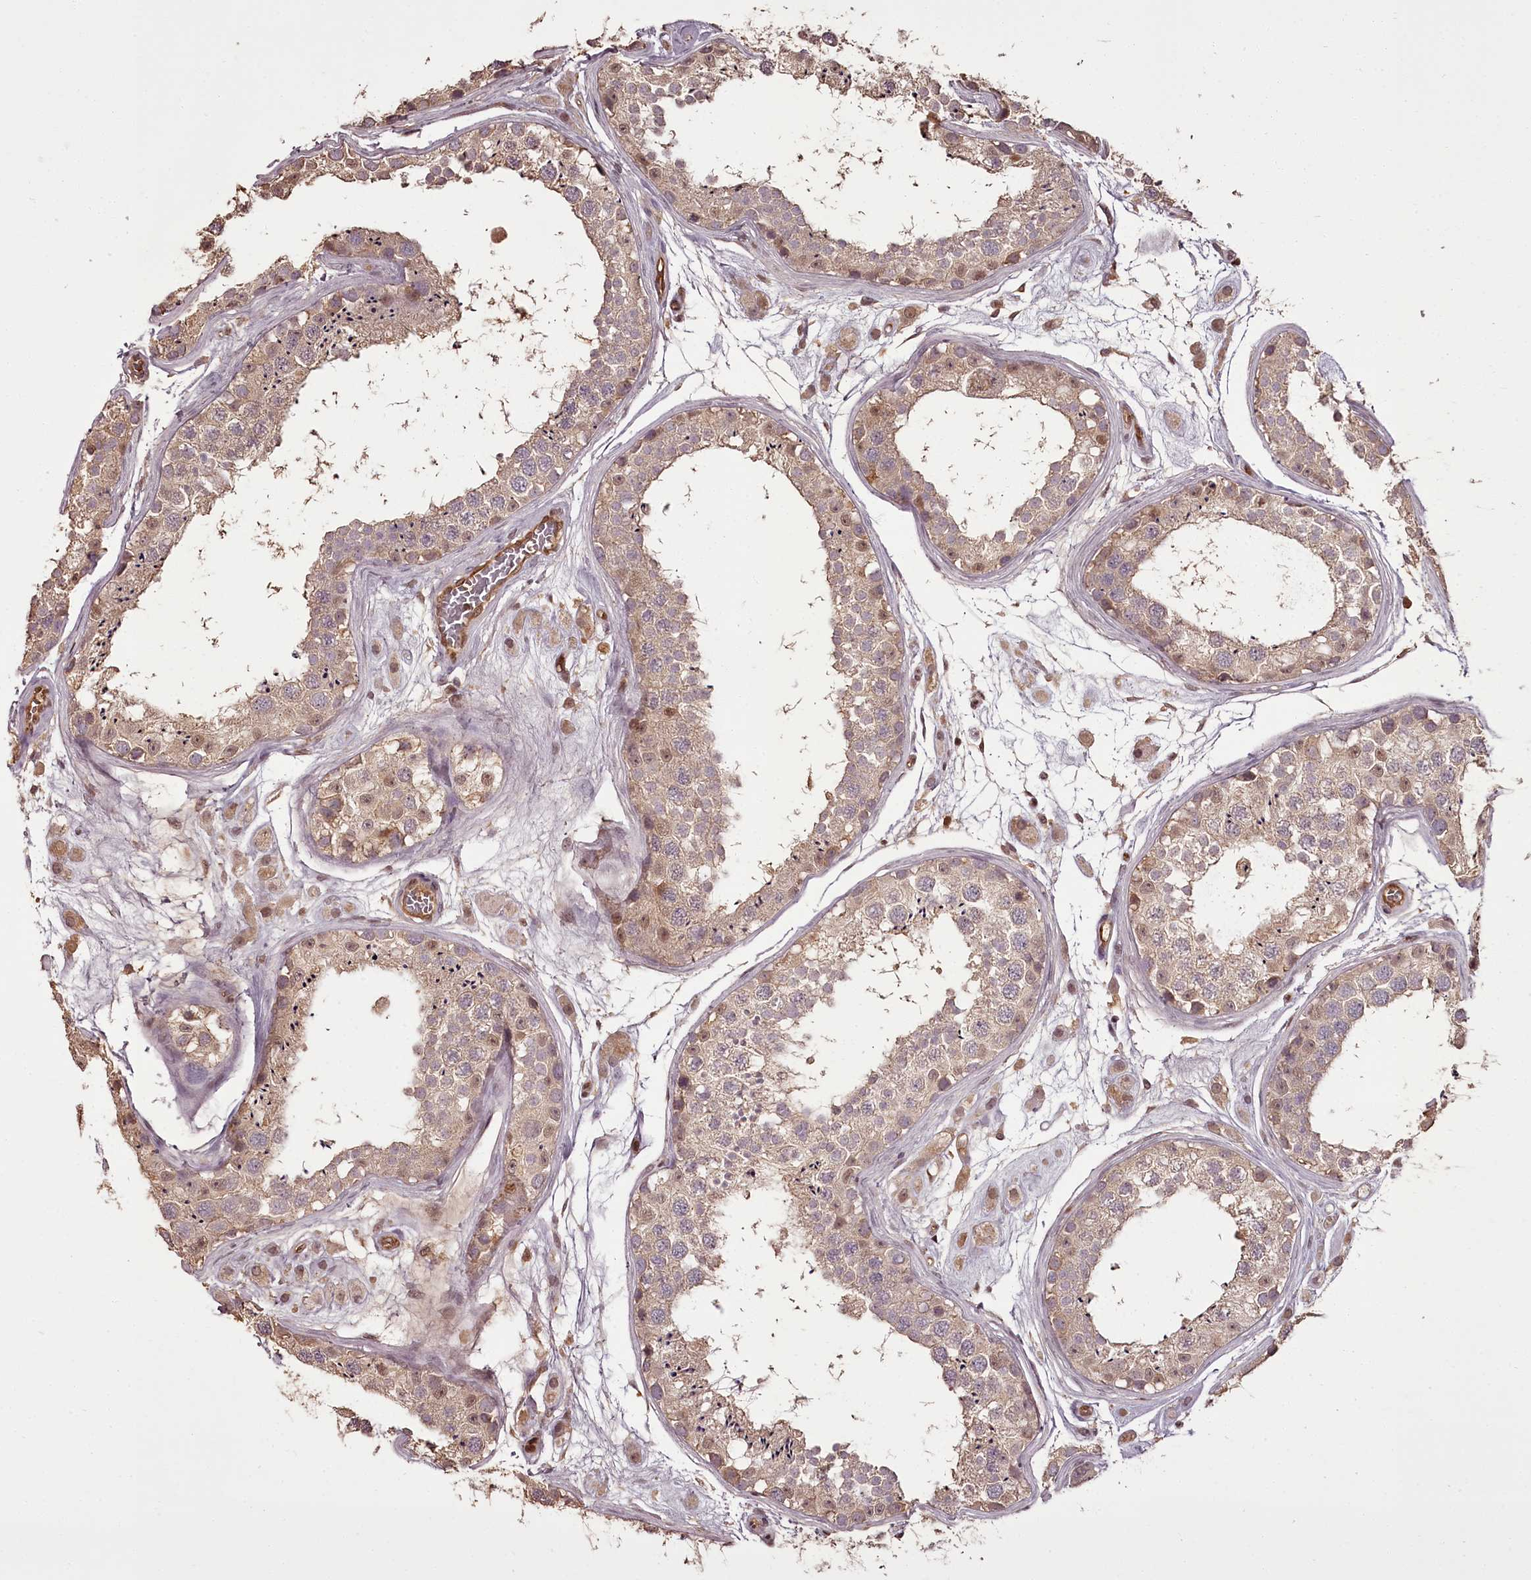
{"staining": {"intensity": "moderate", "quantity": "<25%", "location": "cytoplasmic/membranous,nuclear"}, "tissue": "testis", "cell_type": "Cells in seminiferous ducts", "image_type": "normal", "snomed": [{"axis": "morphology", "description": "Normal tissue, NOS"}, {"axis": "topography", "description": "Testis"}], "caption": "Immunohistochemical staining of benign testis displays <25% levels of moderate cytoplasmic/membranous,nuclear protein expression in about <25% of cells in seminiferous ducts. (DAB (3,3'-diaminobenzidine) IHC with brightfield microscopy, high magnification).", "gene": "NPRL2", "patient": {"sex": "male", "age": 25}}